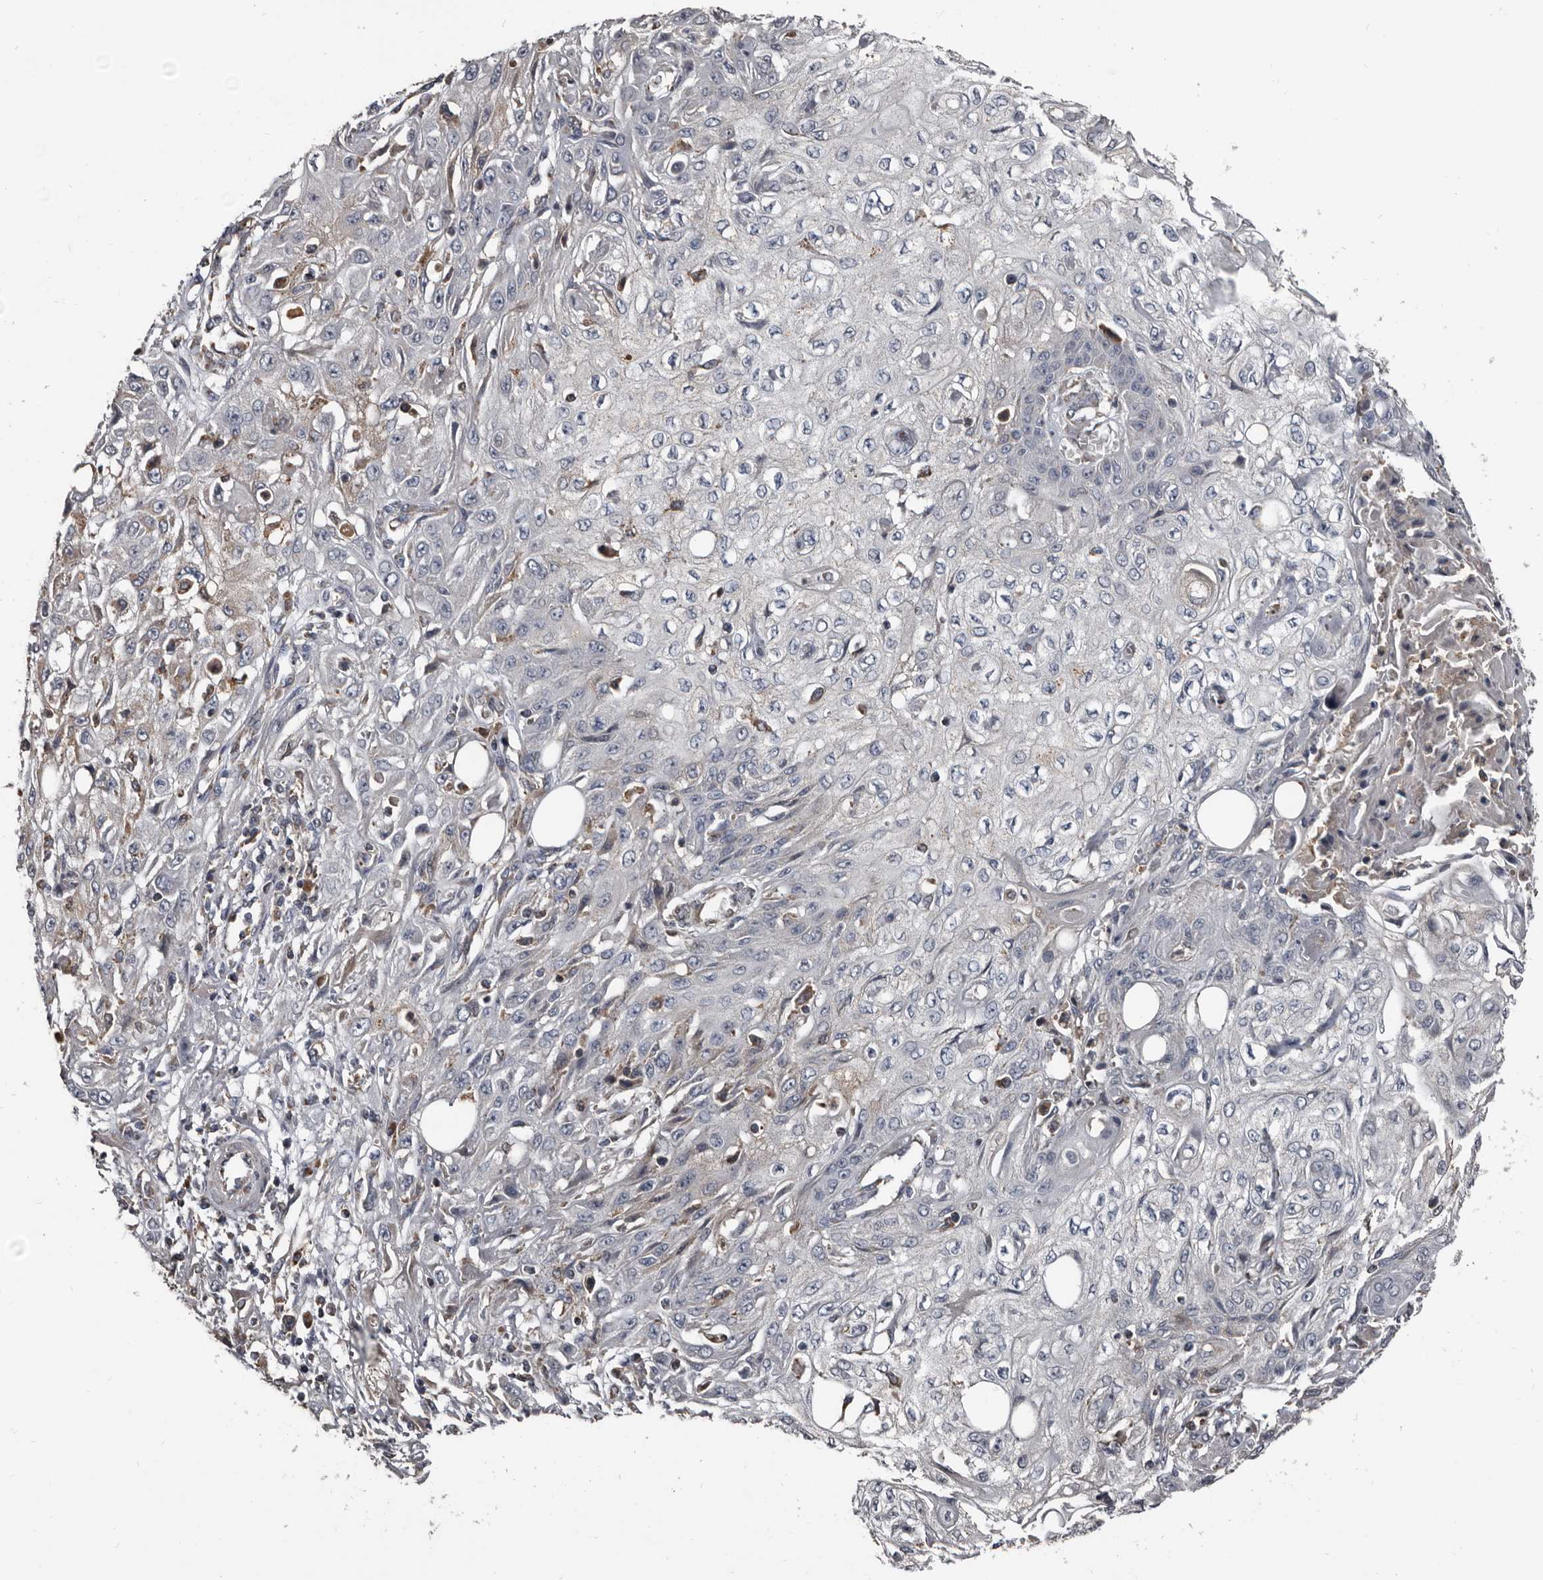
{"staining": {"intensity": "weak", "quantity": "<25%", "location": "cytoplasmic/membranous"}, "tissue": "skin cancer", "cell_type": "Tumor cells", "image_type": "cancer", "snomed": [{"axis": "morphology", "description": "Squamous cell carcinoma, NOS"}, {"axis": "morphology", "description": "Squamous cell carcinoma, metastatic, NOS"}, {"axis": "topography", "description": "Skin"}, {"axis": "topography", "description": "Lymph node"}], "caption": "DAB immunohistochemical staining of skin cancer (metastatic squamous cell carcinoma) displays no significant staining in tumor cells. Brightfield microscopy of immunohistochemistry stained with DAB (3,3'-diaminobenzidine) (brown) and hematoxylin (blue), captured at high magnification.", "gene": "GREB1", "patient": {"sex": "male", "age": 75}}